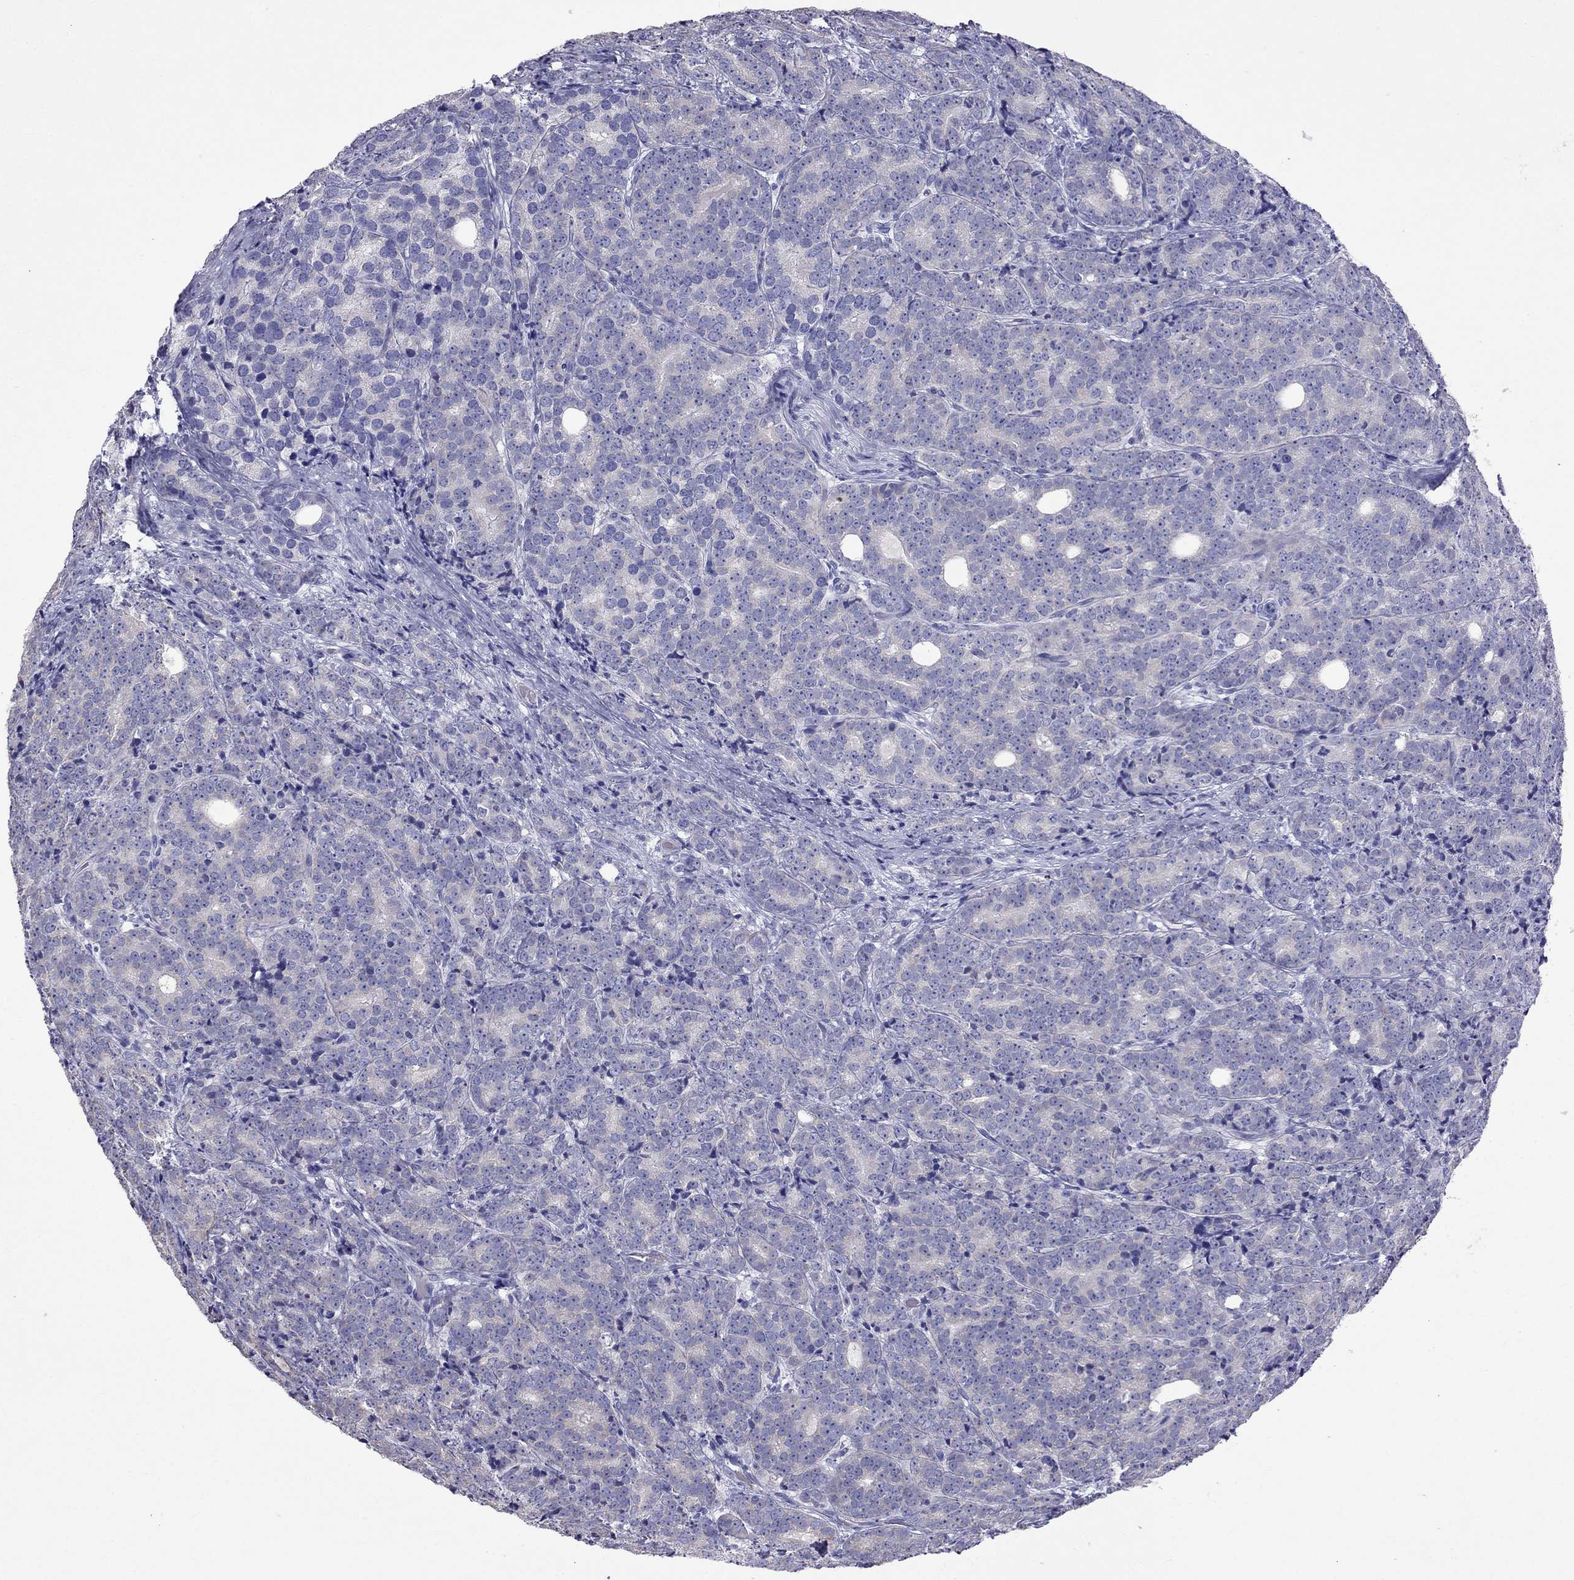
{"staining": {"intensity": "negative", "quantity": "none", "location": "none"}, "tissue": "prostate cancer", "cell_type": "Tumor cells", "image_type": "cancer", "snomed": [{"axis": "morphology", "description": "Adenocarcinoma, NOS"}, {"axis": "topography", "description": "Prostate"}], "caption": "Tumor cells are negative for protein expression in human prostate adenocarcinoma.", "gene": "TDRD1", "patient": {"sex": "male", "age": 71}}